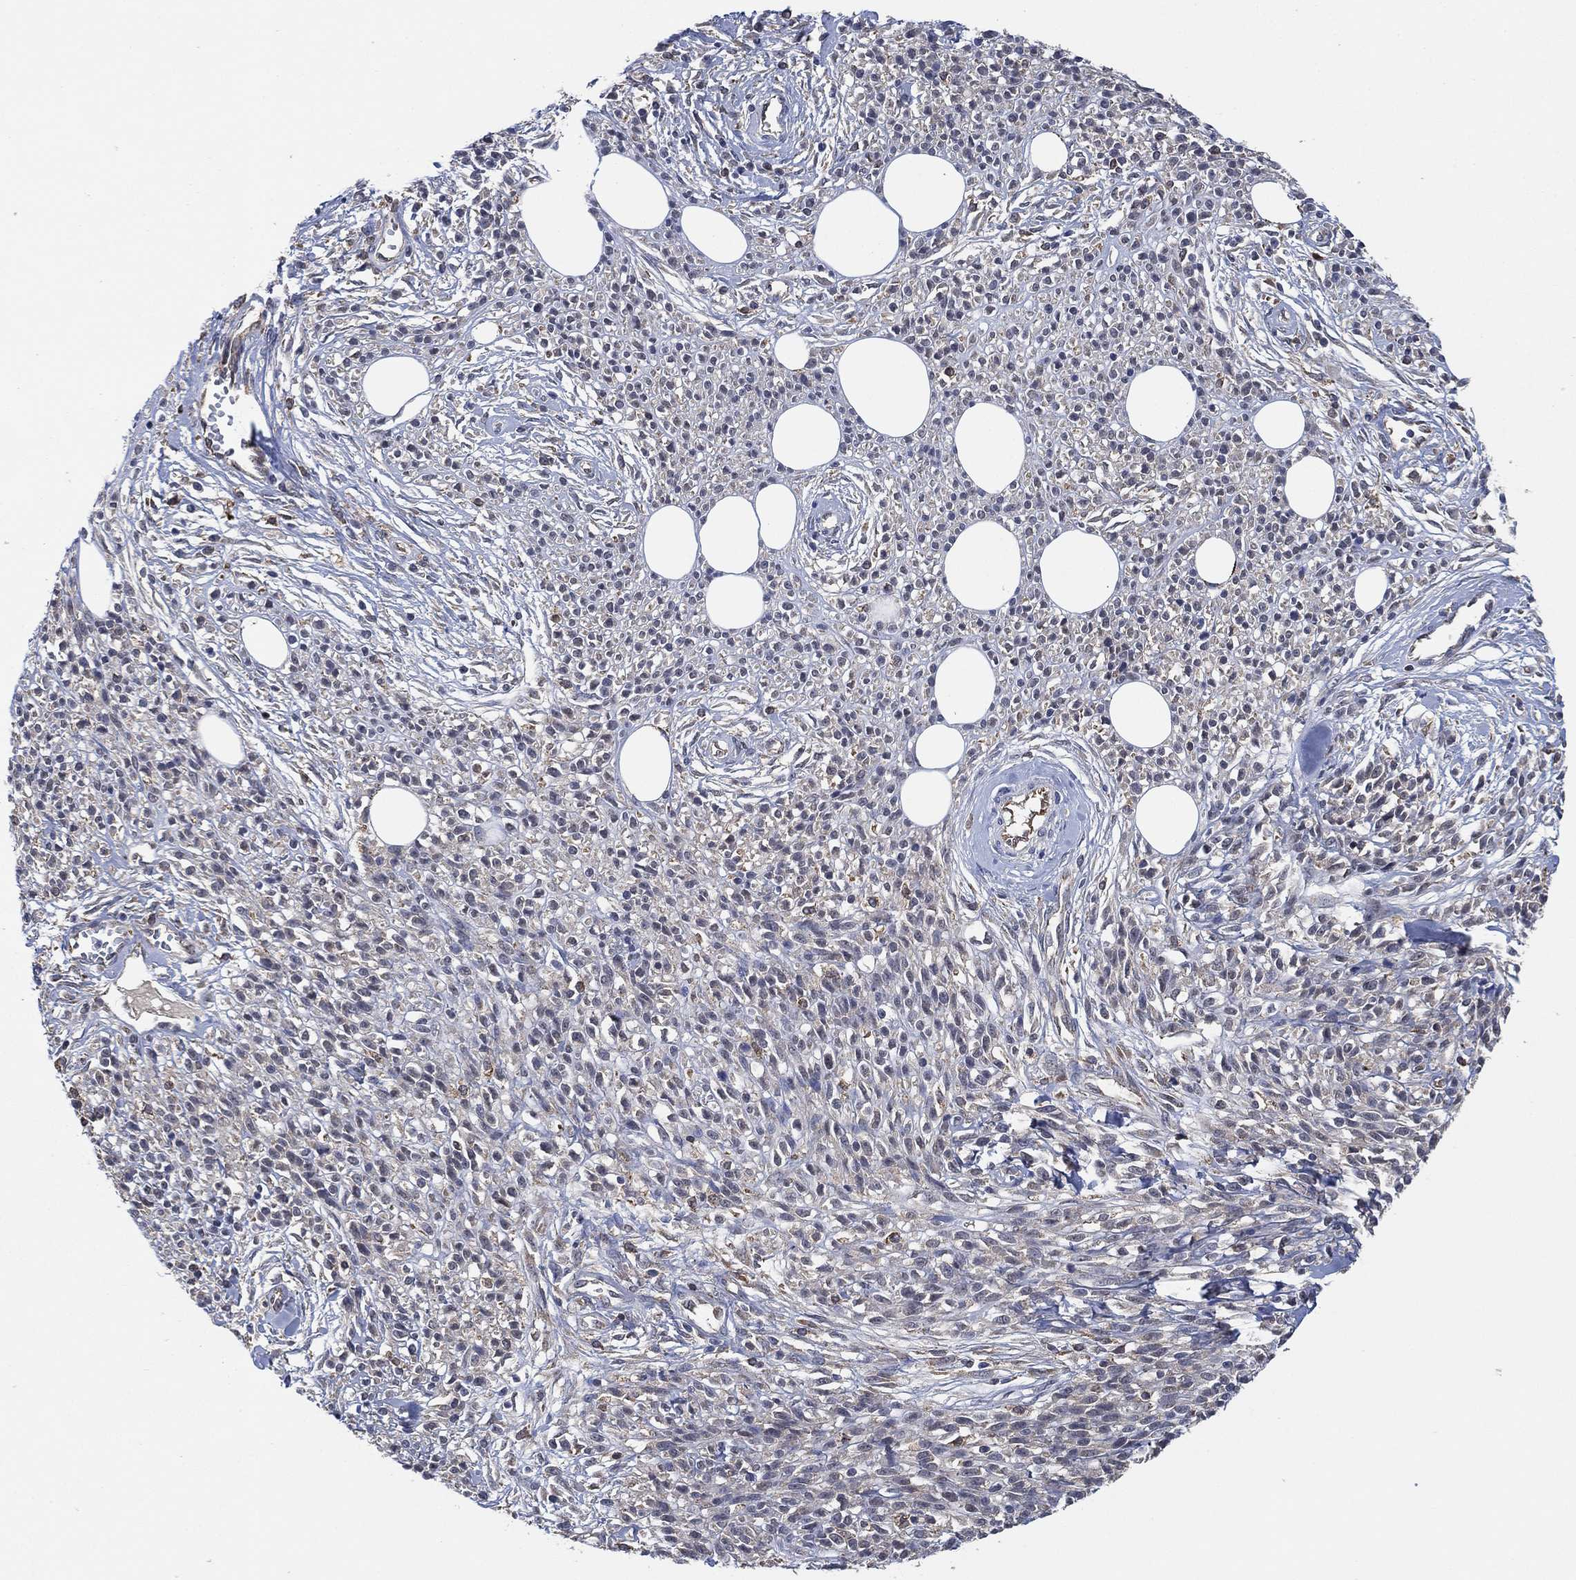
{"staining": {"intensity": "negative", "quantity": "none", "location": "none"}, "tissue": "melanoma", "cell_type": "Tumor cells", "image_type": "cancer", "snomed": [{"axis": "morphology", "description": "Malignant melanoma, NOS"}, {"axis": "topography", "description": "Skin"}, {"axis": "topography", "description": "Skin of trunk"}], "caption": "Immunohistochemistry (IHC) of human melanoma exhibits no expression in tumor cells.", "gene": "FES", "patient": {"sex": "male", "age": 74}}